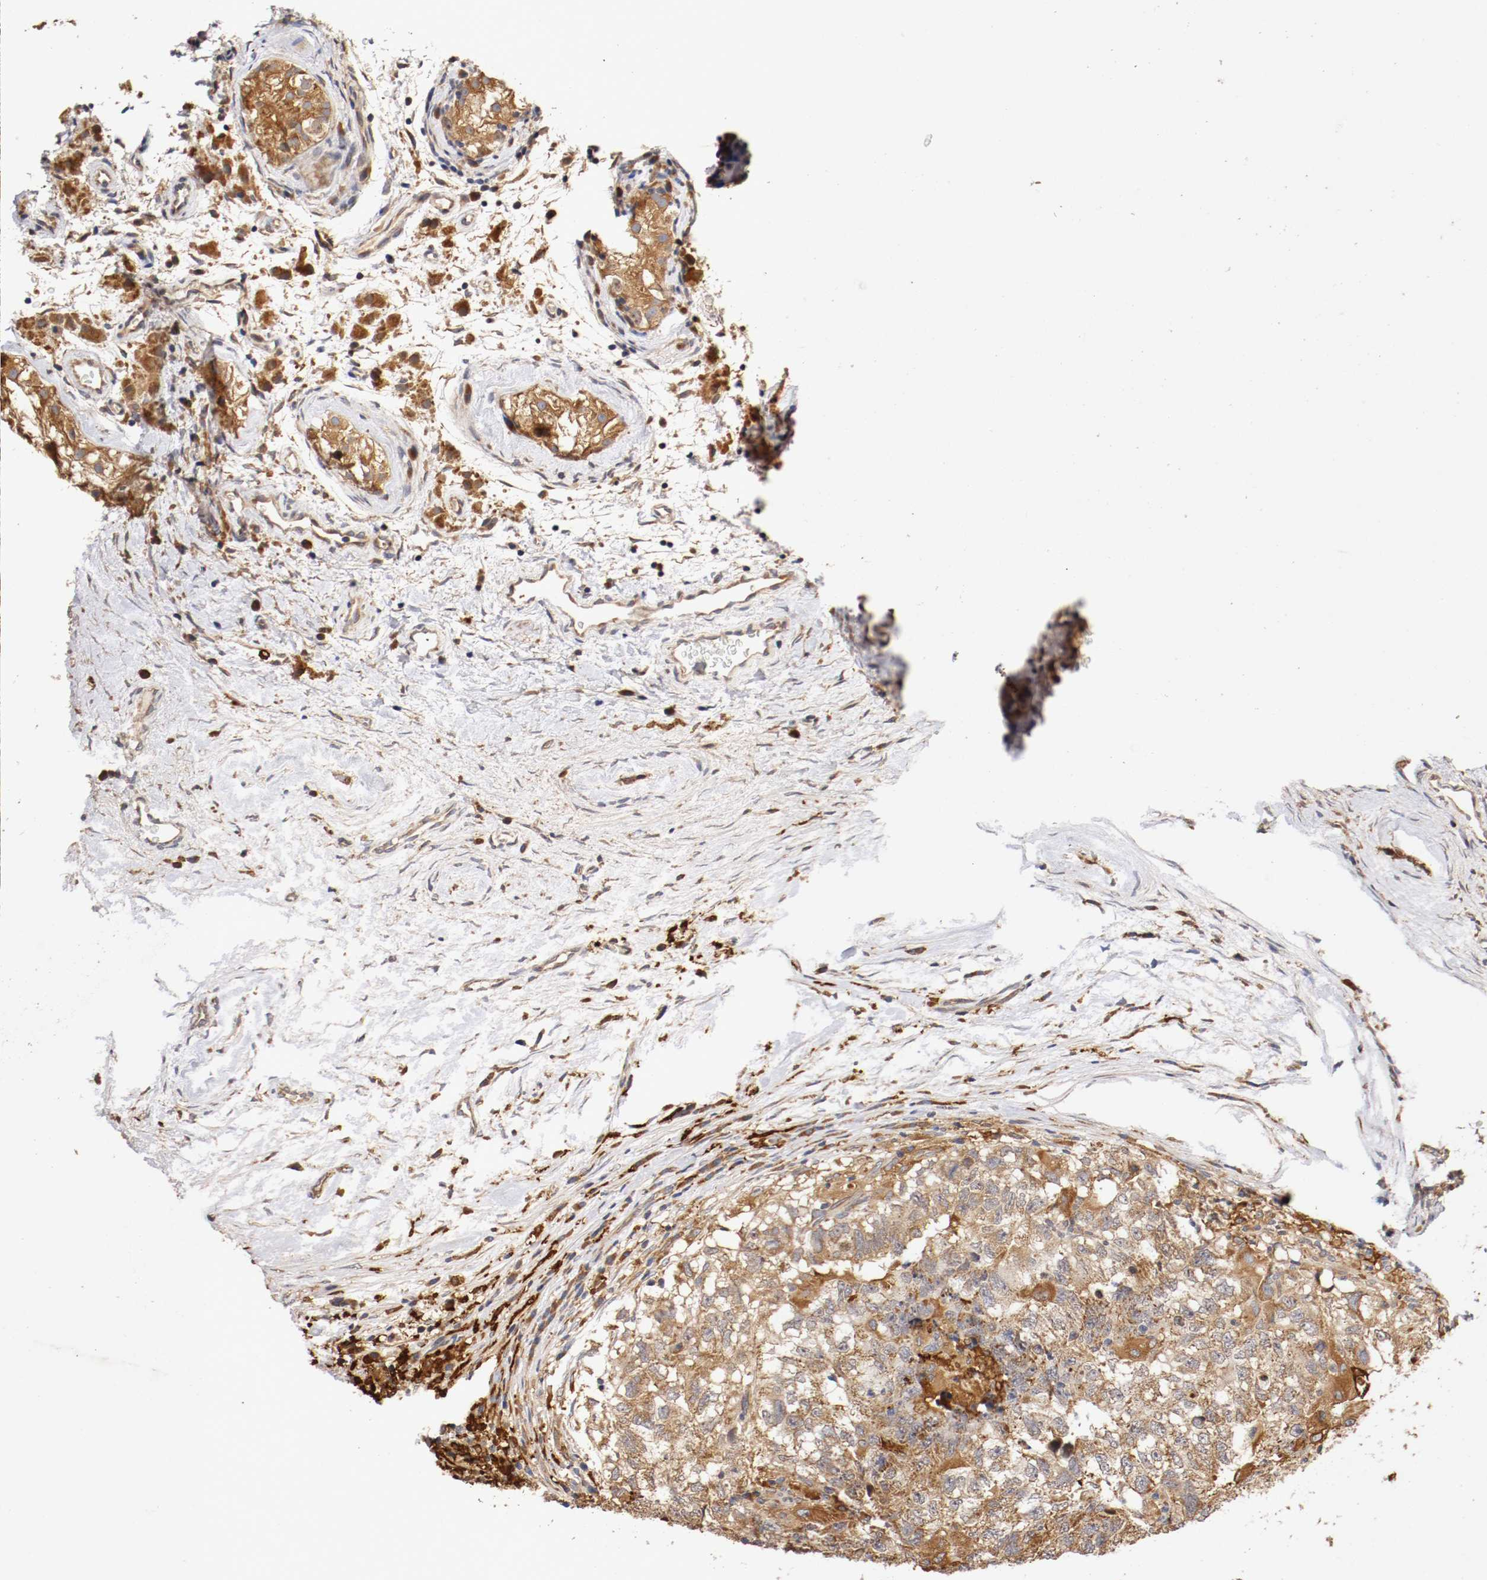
{"staining": {"intensity": "moderate", "quantity": ">75%", "location": "cytoplasmic/membranous"}, "tissue": "testis cancer", "cell_type": "Tumor cells", "image_type": "cancer", "snomed": [{"axis": "morphology", "description": "Carcinoma, Embryonal, NOS"}, {"axis": "topography", "description": "Testis"}], "caption": "Brown immunohistochemical staining in human testis cancer (embryonal carcinoma) displays moderate cytoplasmic/membranous staining in approximately >75% of tumor cells.", "gene": "VEZT", "patient": {"sex": "male", "age": 21}}